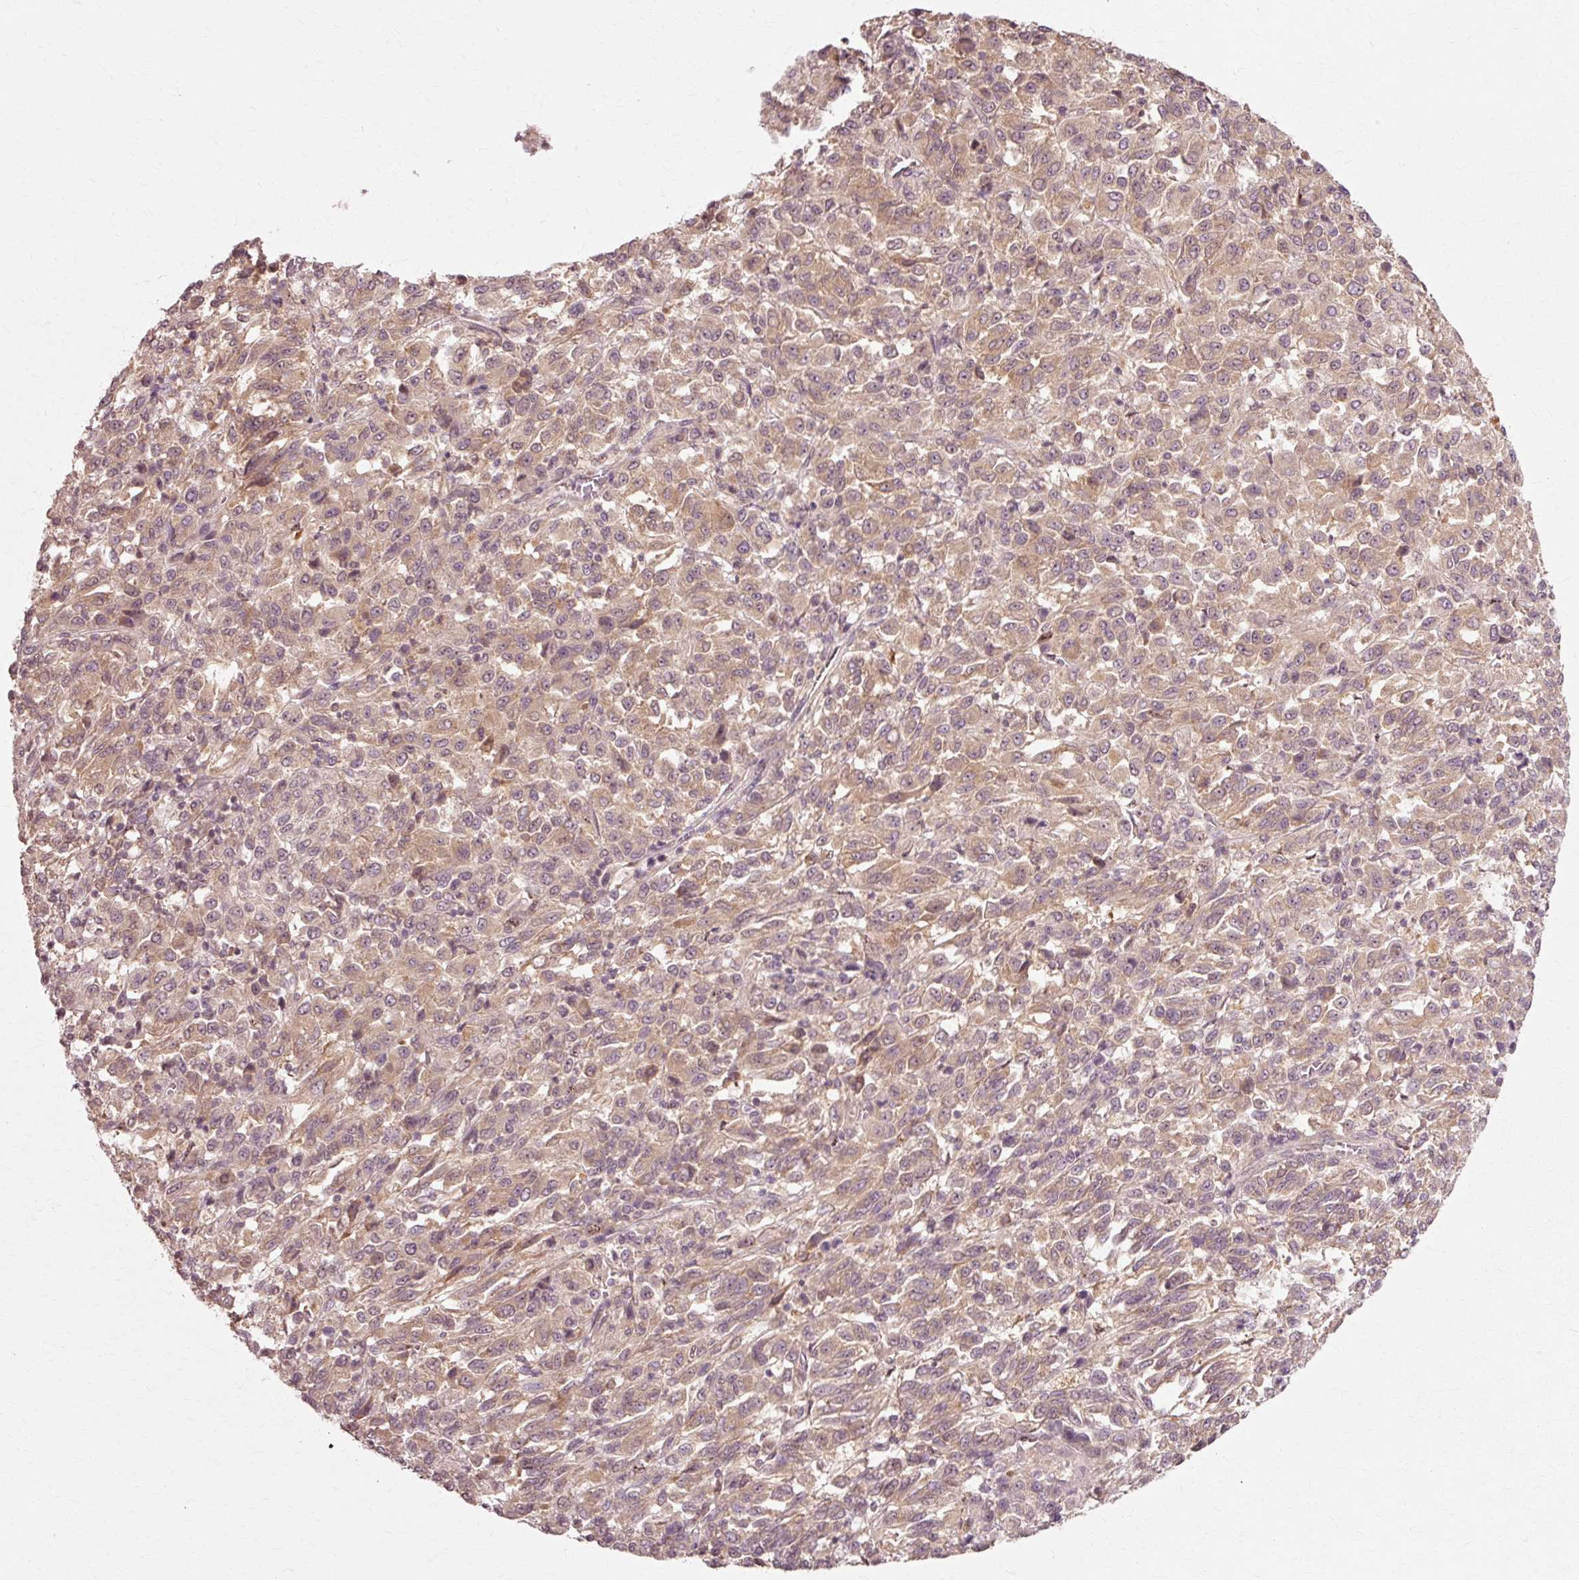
{"staining": {"intensity": "weak", "quantity": ">75%", "location": "cytoplasmic/membranous"}, "tissue": "melanoma", "cell_type": "Tumor cells", "image_type": "cancer", "snomed": [{"axis": "morphology", "description": "Malignant melanoma, Metastatic site"}, {"axis": "topography", "description": "Lung"}], "caption": "The immunohistochemical stain labels weak cytoplasmic/membranous expression in tumor cells of melanoma tissue.", "gene": "RGPD5", "patient": {"sex": "male", "age": 64}}